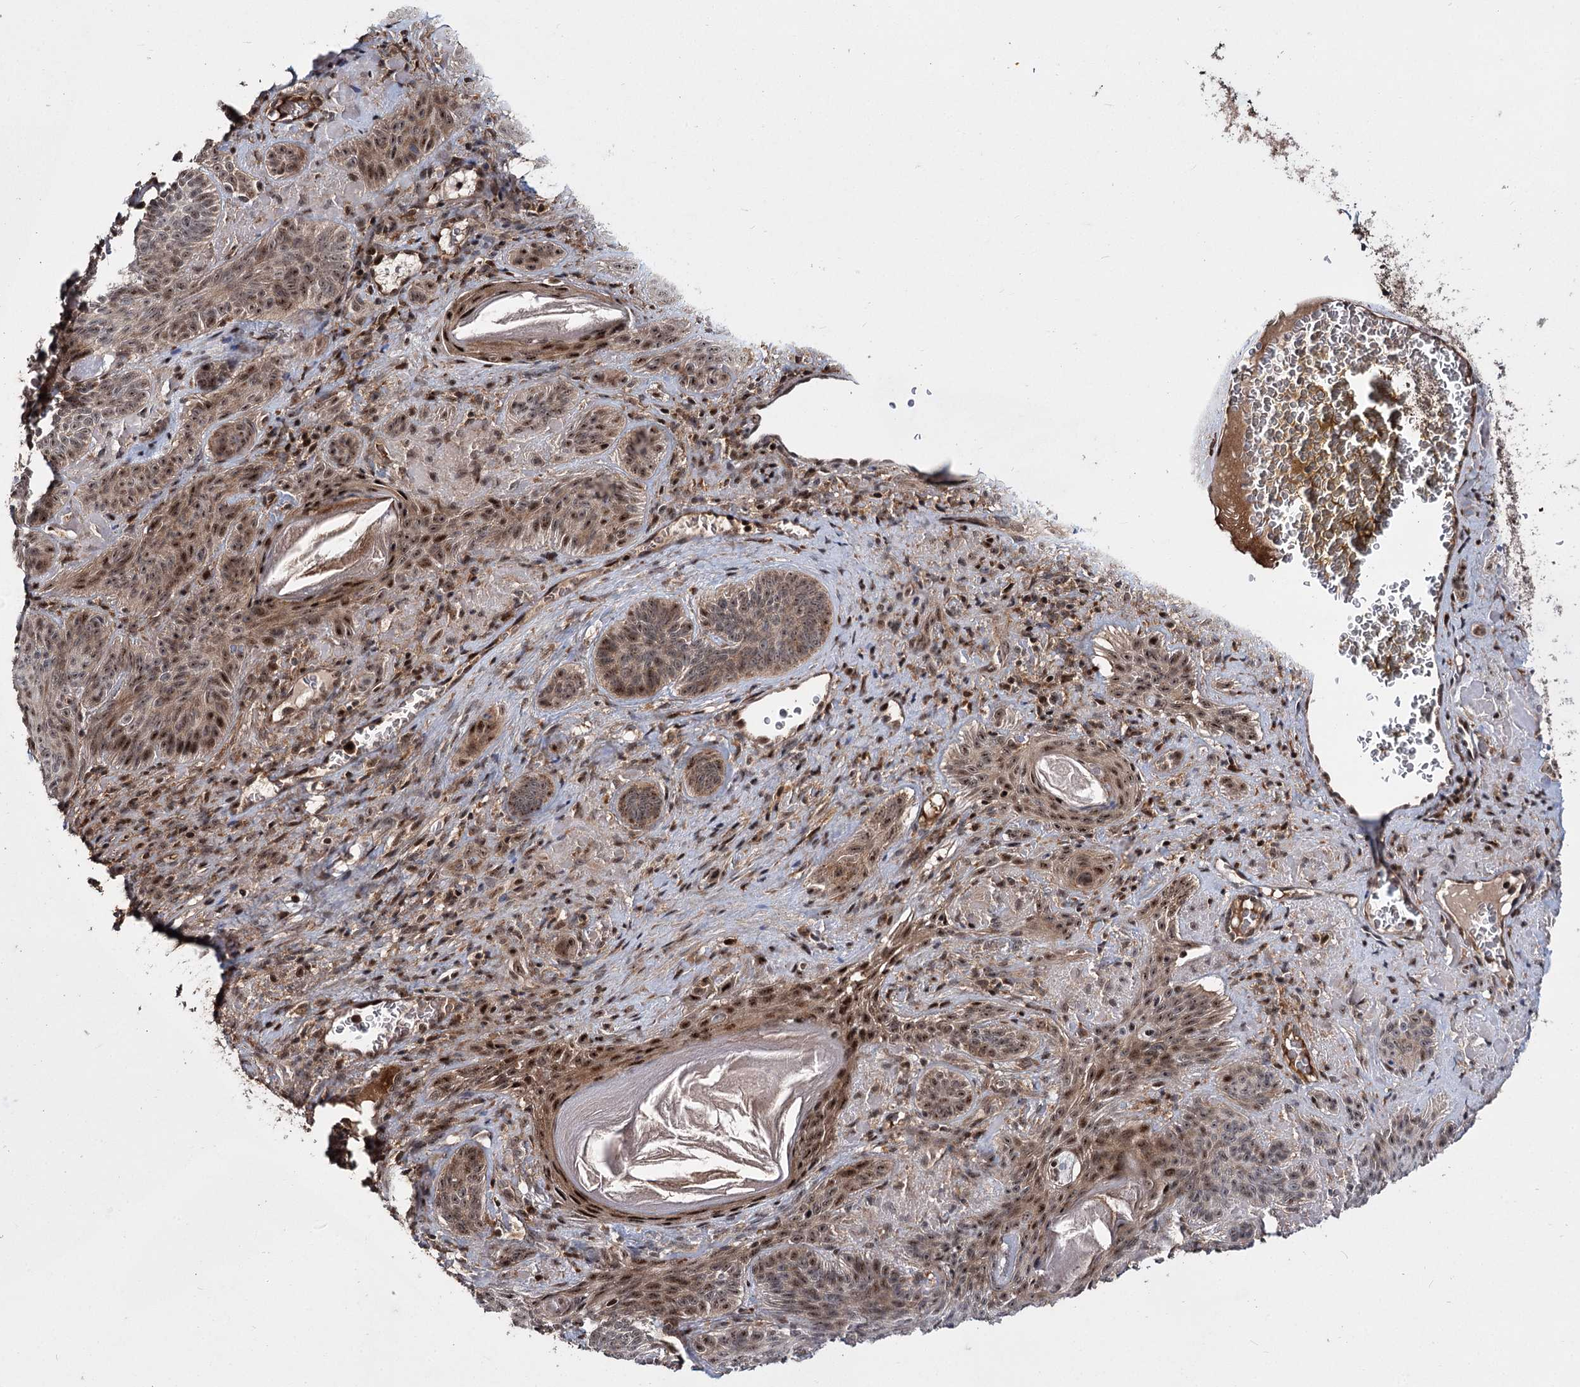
{"staining": {"intensity": "moderate", "quantity": ">75%", "location": "nuclear"}, "tissue": "skin cancer", "cell_type": "Tumor cells", "image_type": "cancer", "snomed": [{"axis": "morphology", "description": "Basal cell carcinoma"}, {"axis": "topography", "description": "Skin"}], "caption": "Immunohistochemistry (DAB (3,3'-diaminobenzidine)) staining of skin basal cell carcinoma exhibits moderate nuclear protein staining in approximately >75% of tumor cells. Using DAB (brown) and hematoxylin (blue) stains, captured at high magnification using brightfield microscopy.", "gene": "MKNK2", "patient": {"sex": "male", "age": 85}}